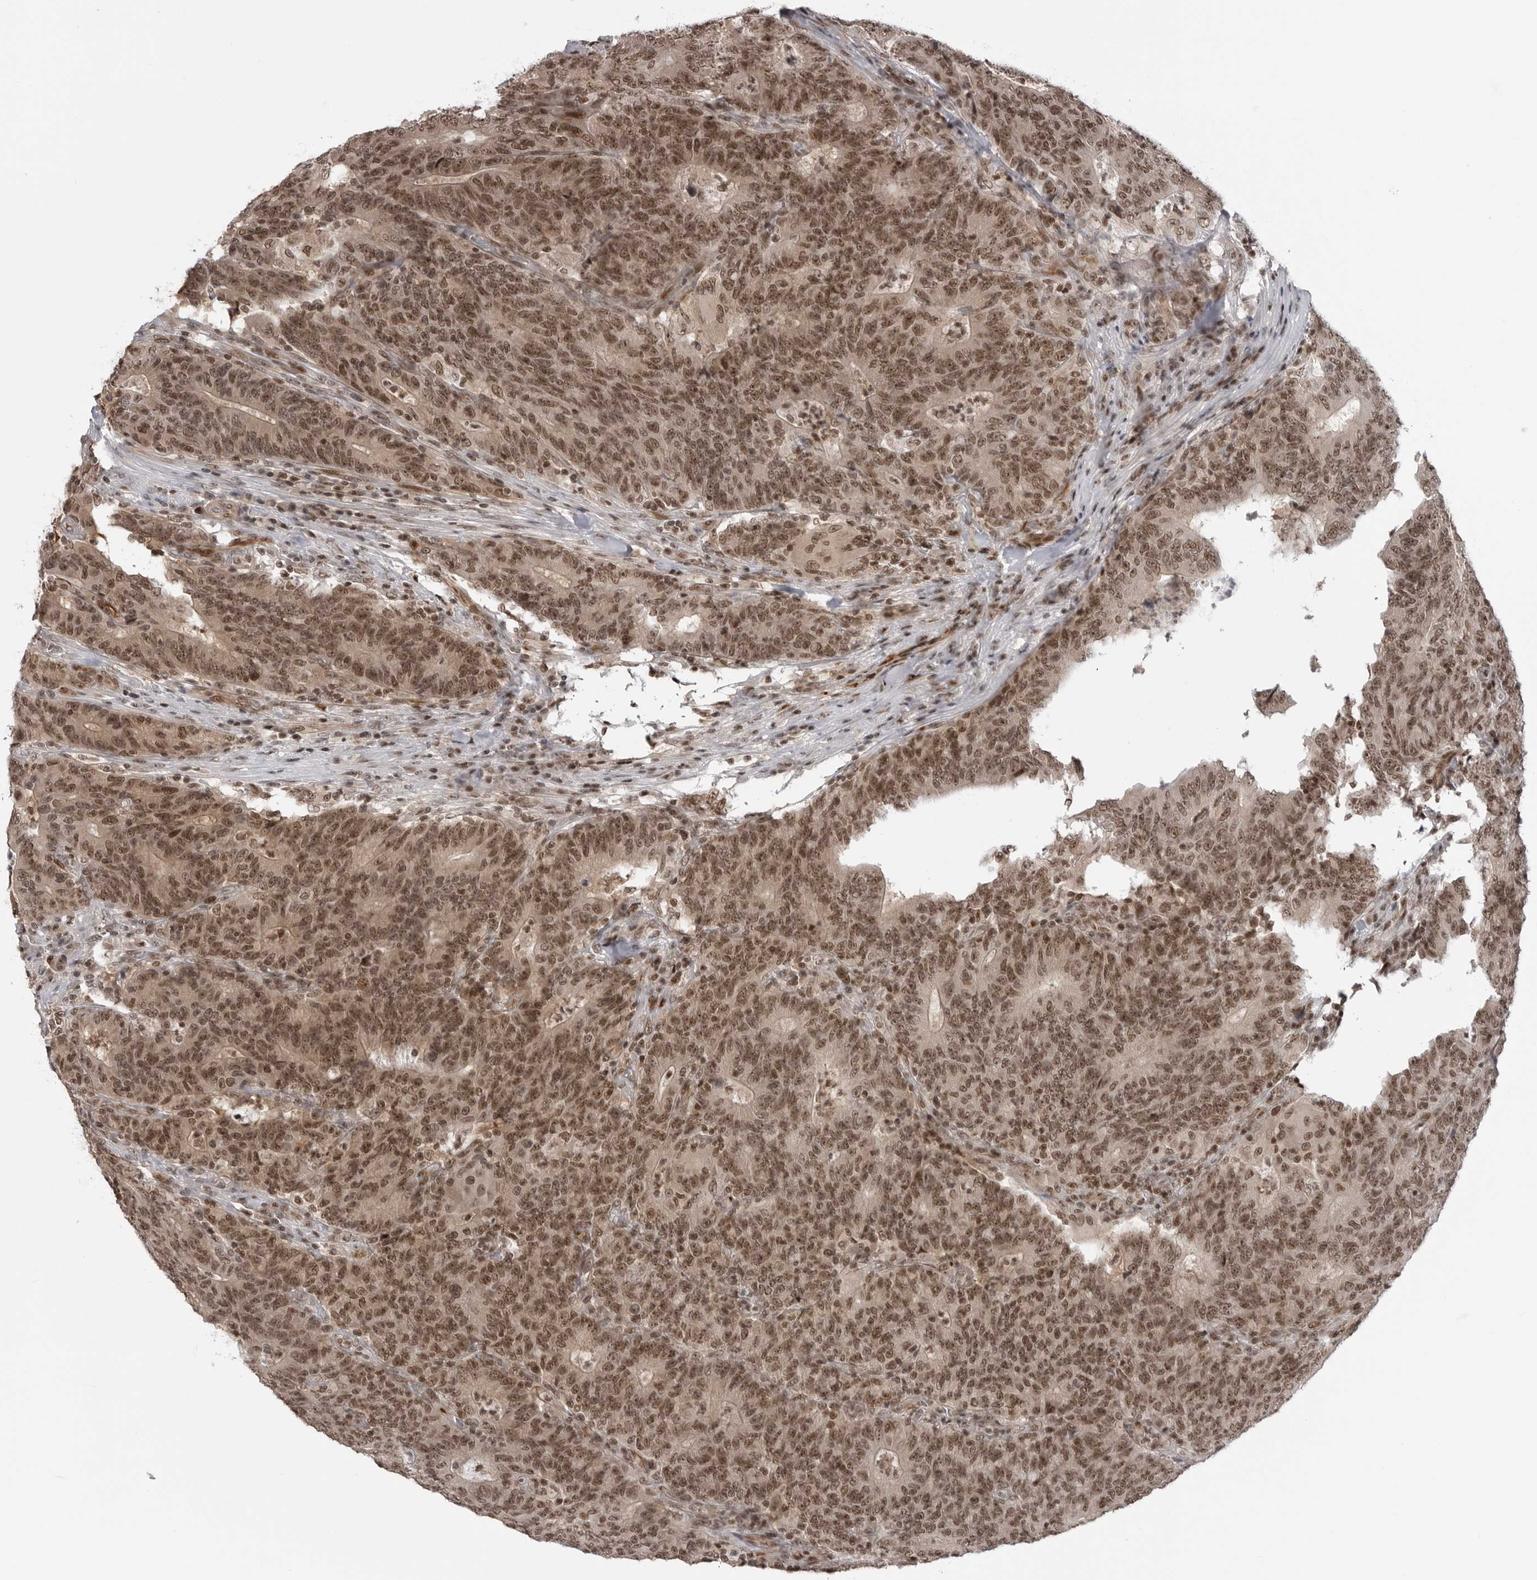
{"staining": {"intensity": "moderate", "quantity": ">75%", "location": "cytoplasmic/membranous,nuclear"}, "tissue": "colorectal cancer", "cell_type": "Tumor cells", "image_type": "cancer", "snomed": [{"axis": "morphology", "description": "Normal tissue, NOS"}, {"axis": "morphology", "description": "Adenocarcinoma, NOS"}, {"axis": "topography", "description": "Colon"}], "caption": "Protein staining by IHC demonstrates moderate cytoplasmic/membranous and nuclear positivity in approximately >75% of tumor cells in colorectal cancer.", "gene": "TRIM66", "patient": {"sex": "female", "age": 75}}